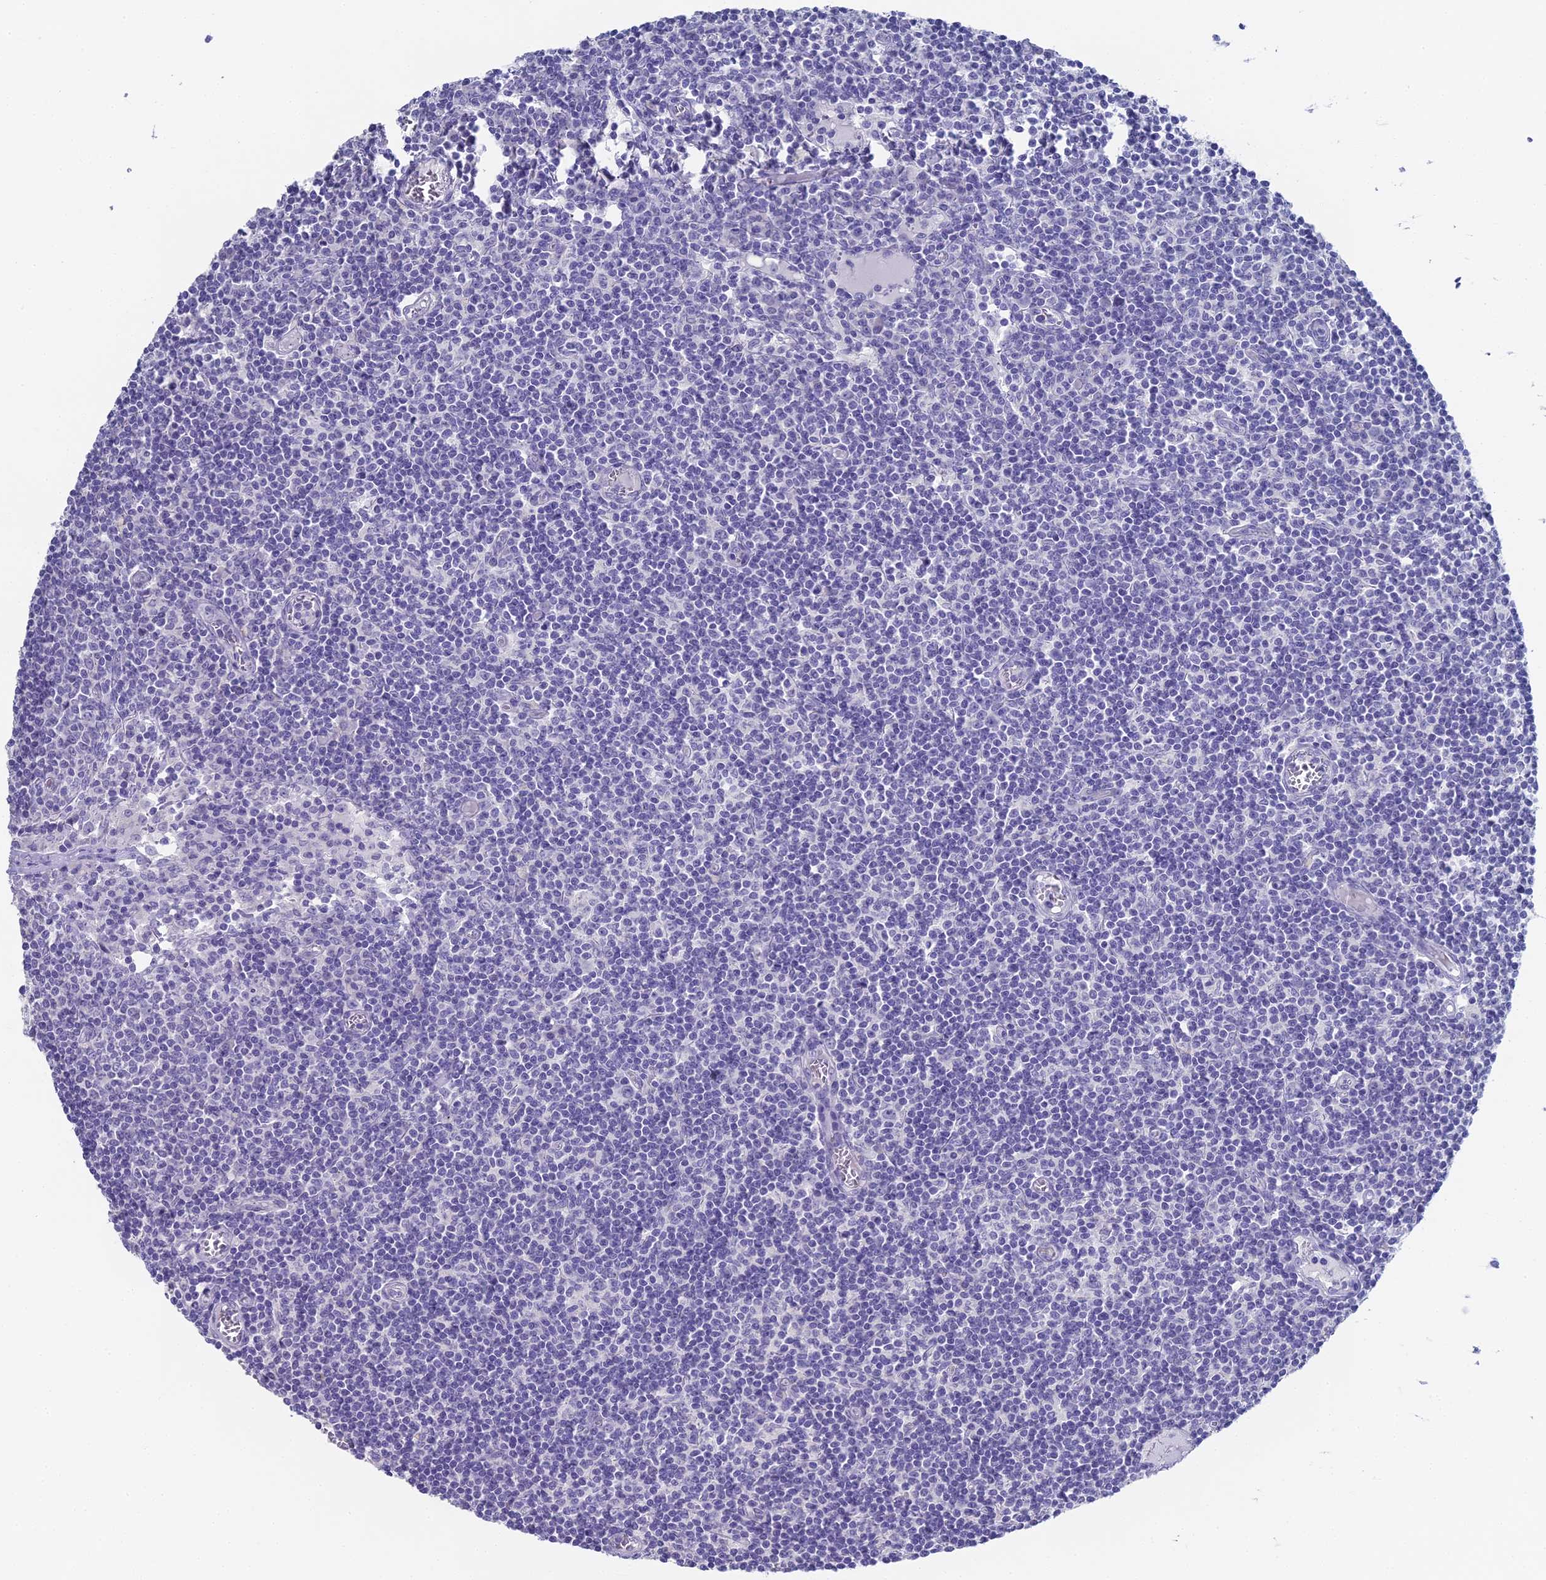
{"staining": {"intensity": "negative", "quantity": "none", "location": "none"}, "tissue": "lymph node", "cell_type": "Germinal center cells", "image_type": "normal", "snomed": [{"axis": "morphology", "description": "Normal tissue, NOS"}, {"axis": "topography", "description": "Lymph node"}], "caption": "Normal lymph node was stained to show a protein in brown. There is no significant positivity in germinal center cells. Nuclei are stained in blue.", "gene": "ALPP", "patient": {"sex": "female", "age": 55}}